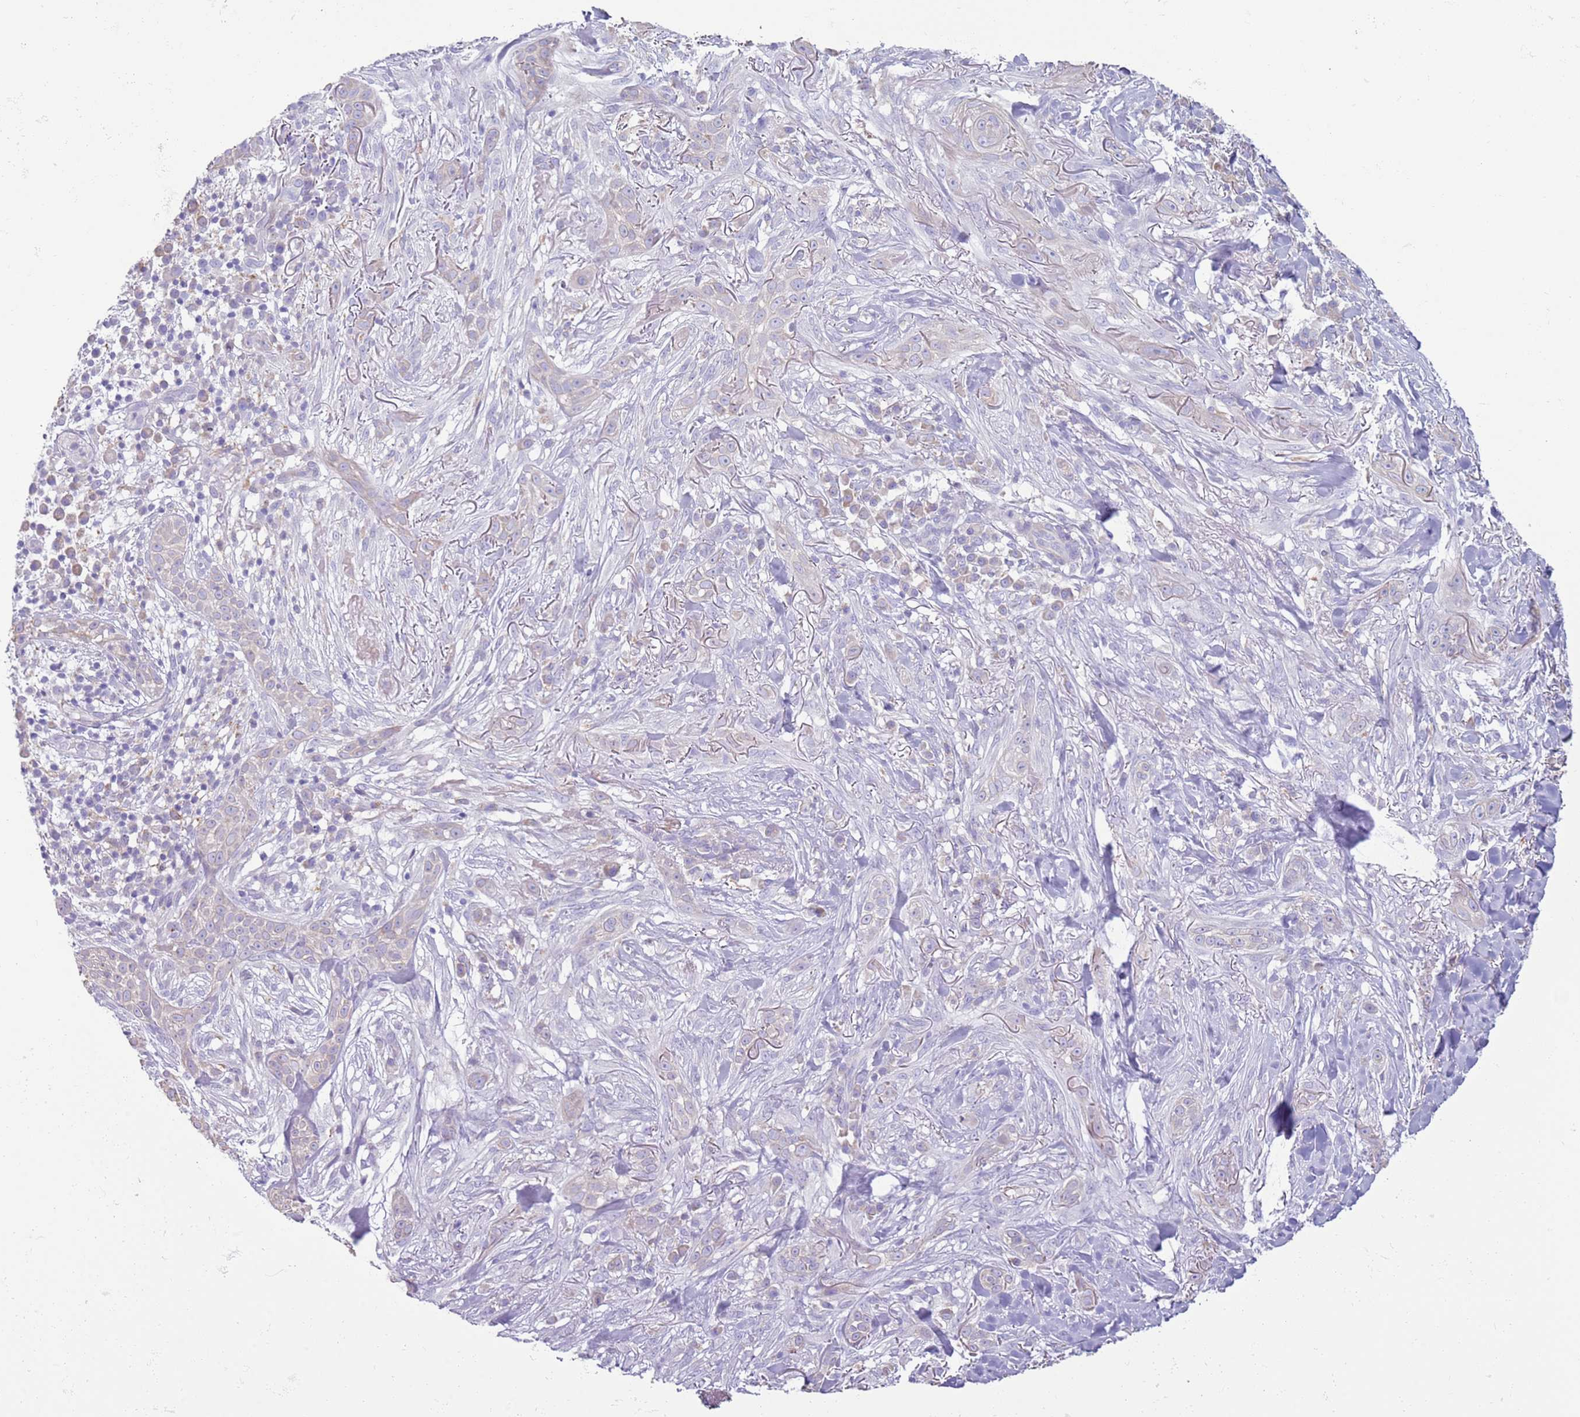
{"staining": {"intensity": "negative", "quantity": "none", "location": "none"}, "tissue": "skin cancer", "cell_type": "Tumor cells", "image_type": "cancer", "snomed": [{"axis": "morphology", "description": "Basal cell carcinoma"}, {"axis": "topography", "description": "Skin"}], "caption": "Histopathology image shows no significant protein expression in tumor cells of skin cancer (basal cell carcinoma).", "gene": "OAF", "patient": {"sex": "male", "age": 72}}